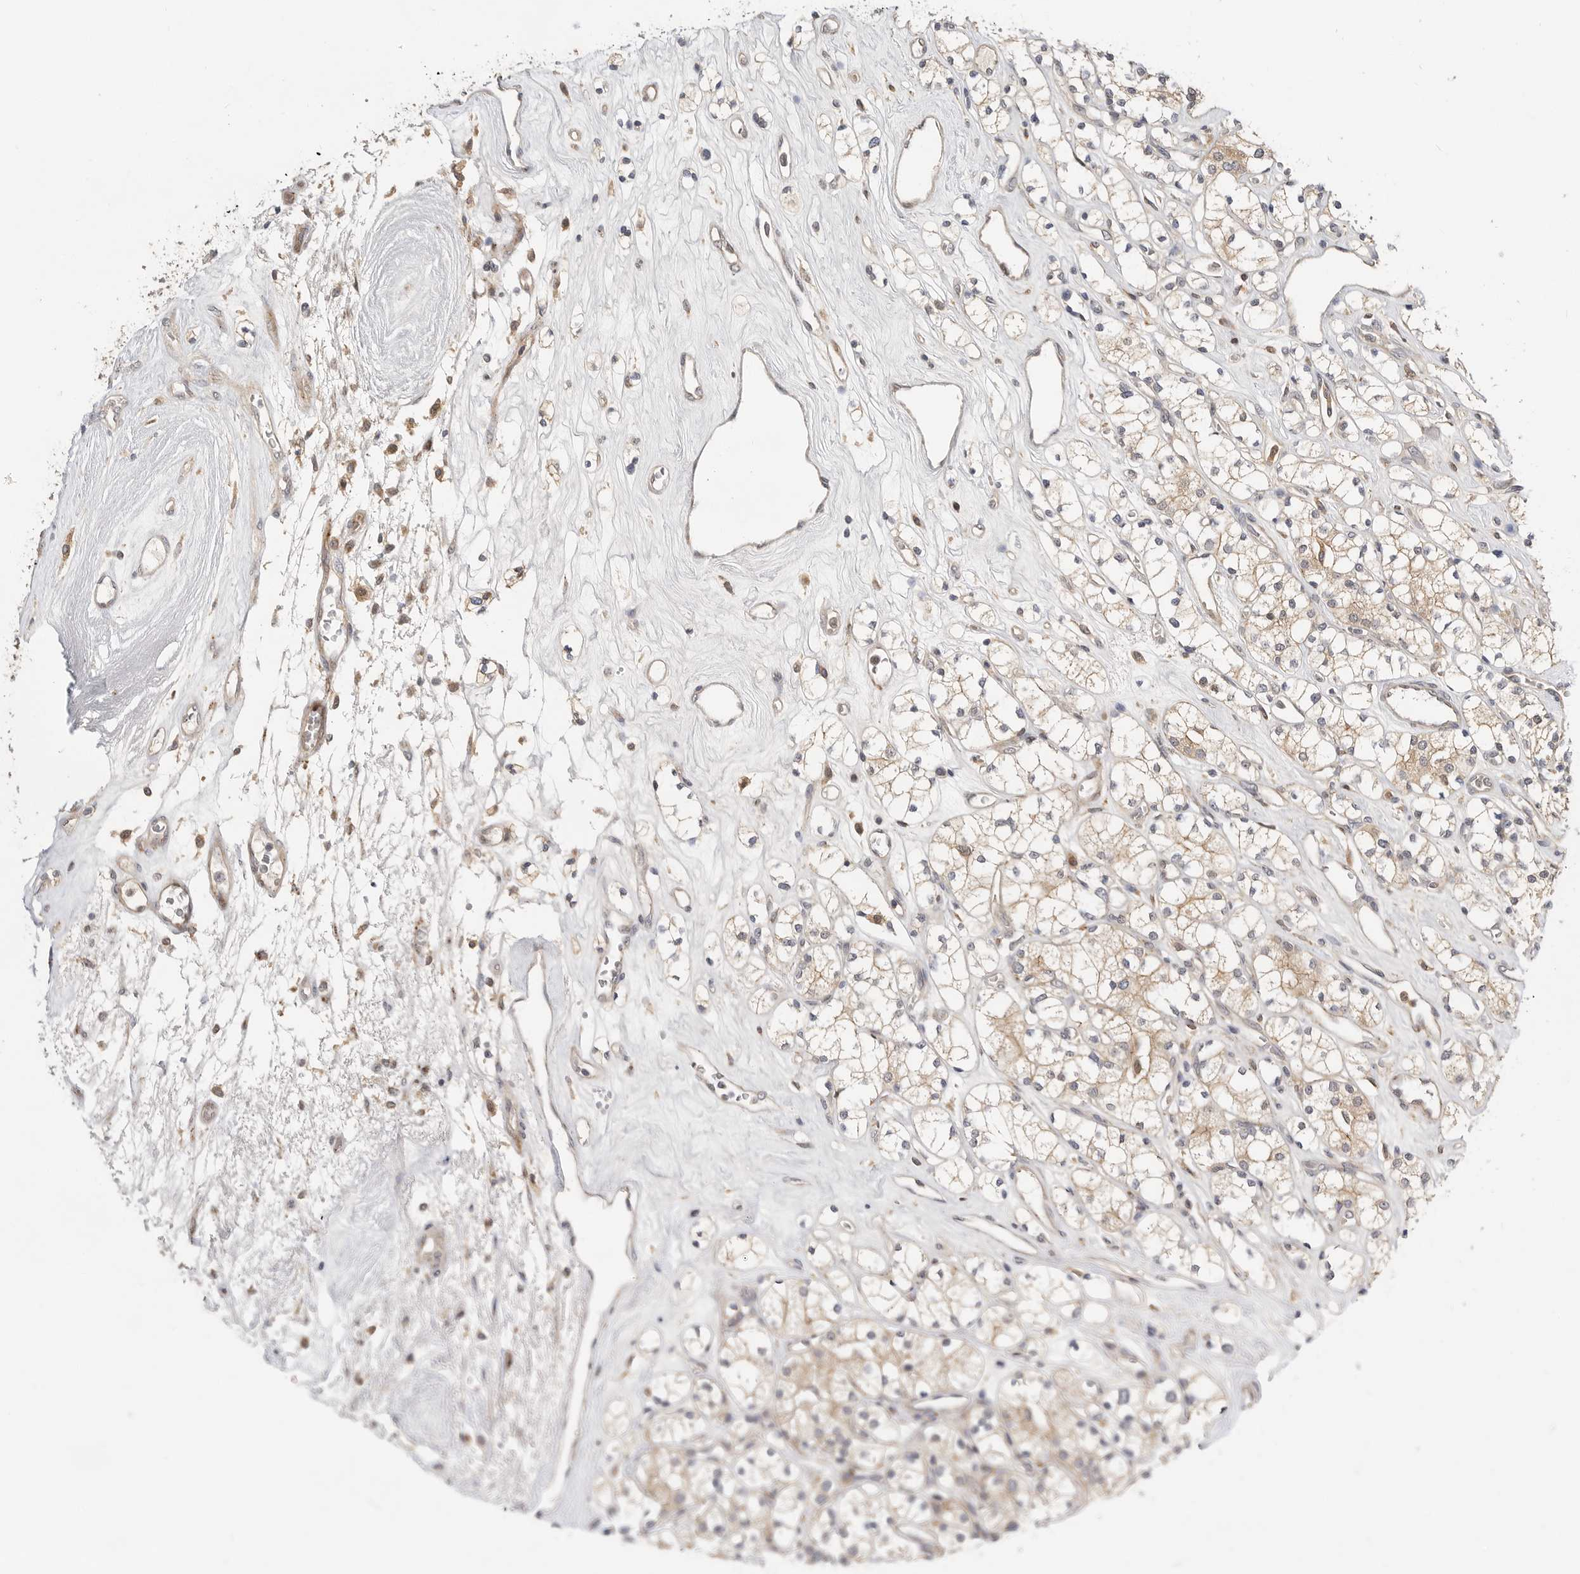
{"staining": {"intensity": "weak", "quantity": ">75%", "location": "cytoplasmic/membranous"}, "tissue": "renal cancer", "cell_type": "Tumor cells", "image_type": "cancer", "snomed": [{"axis": "morphology", "description": "Adenocarcinoma, NOS"}, {"axis": "topography", "description": "Kidney"}], "caption": "Renal cancer stained for a protein (brown) demonstrates weak cytoplasmic/membranous positive staining in approximately >75% of tumor cells.", "gene": "CSNK1G3", "patient": {"sex": "male", "age": 77}}